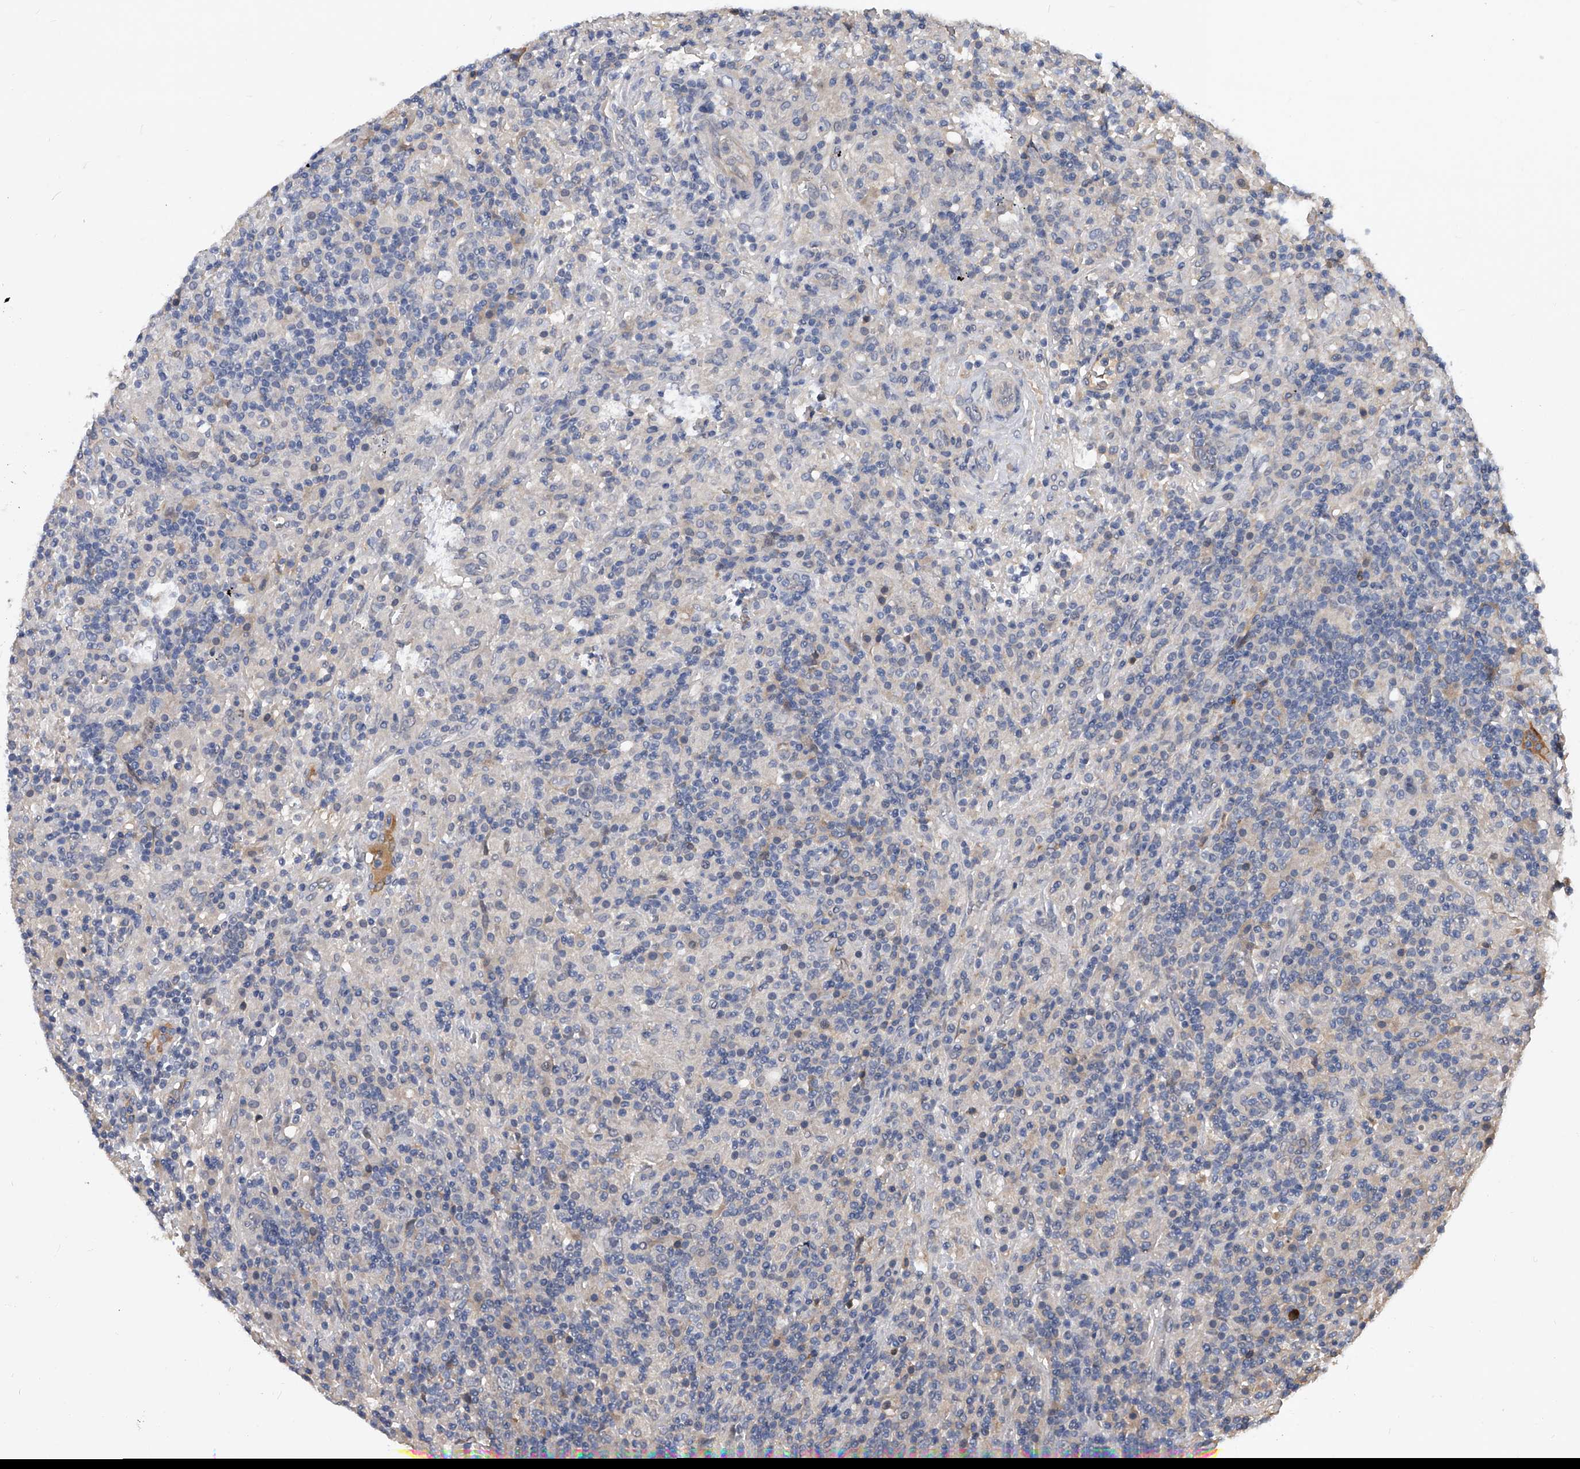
{"staining": {"intensity": "negative", "quantity": "none", "location": "none"}, "tissue": "lymphoma", "cell_type": "Tumor cells", "image_type": "cancer", "snomed": [{"axis": "morphology", "description": "Hodgkin's disease, NOS"}, {"axis": "topography", "description": "Lymph node"}], "caption": "Hodgkin's disease was stained to show a protein in brown. There is no significant positivity in tumor cells.", "gene": "ZNF25", "patient": {"sex": "male", "age": 70}}